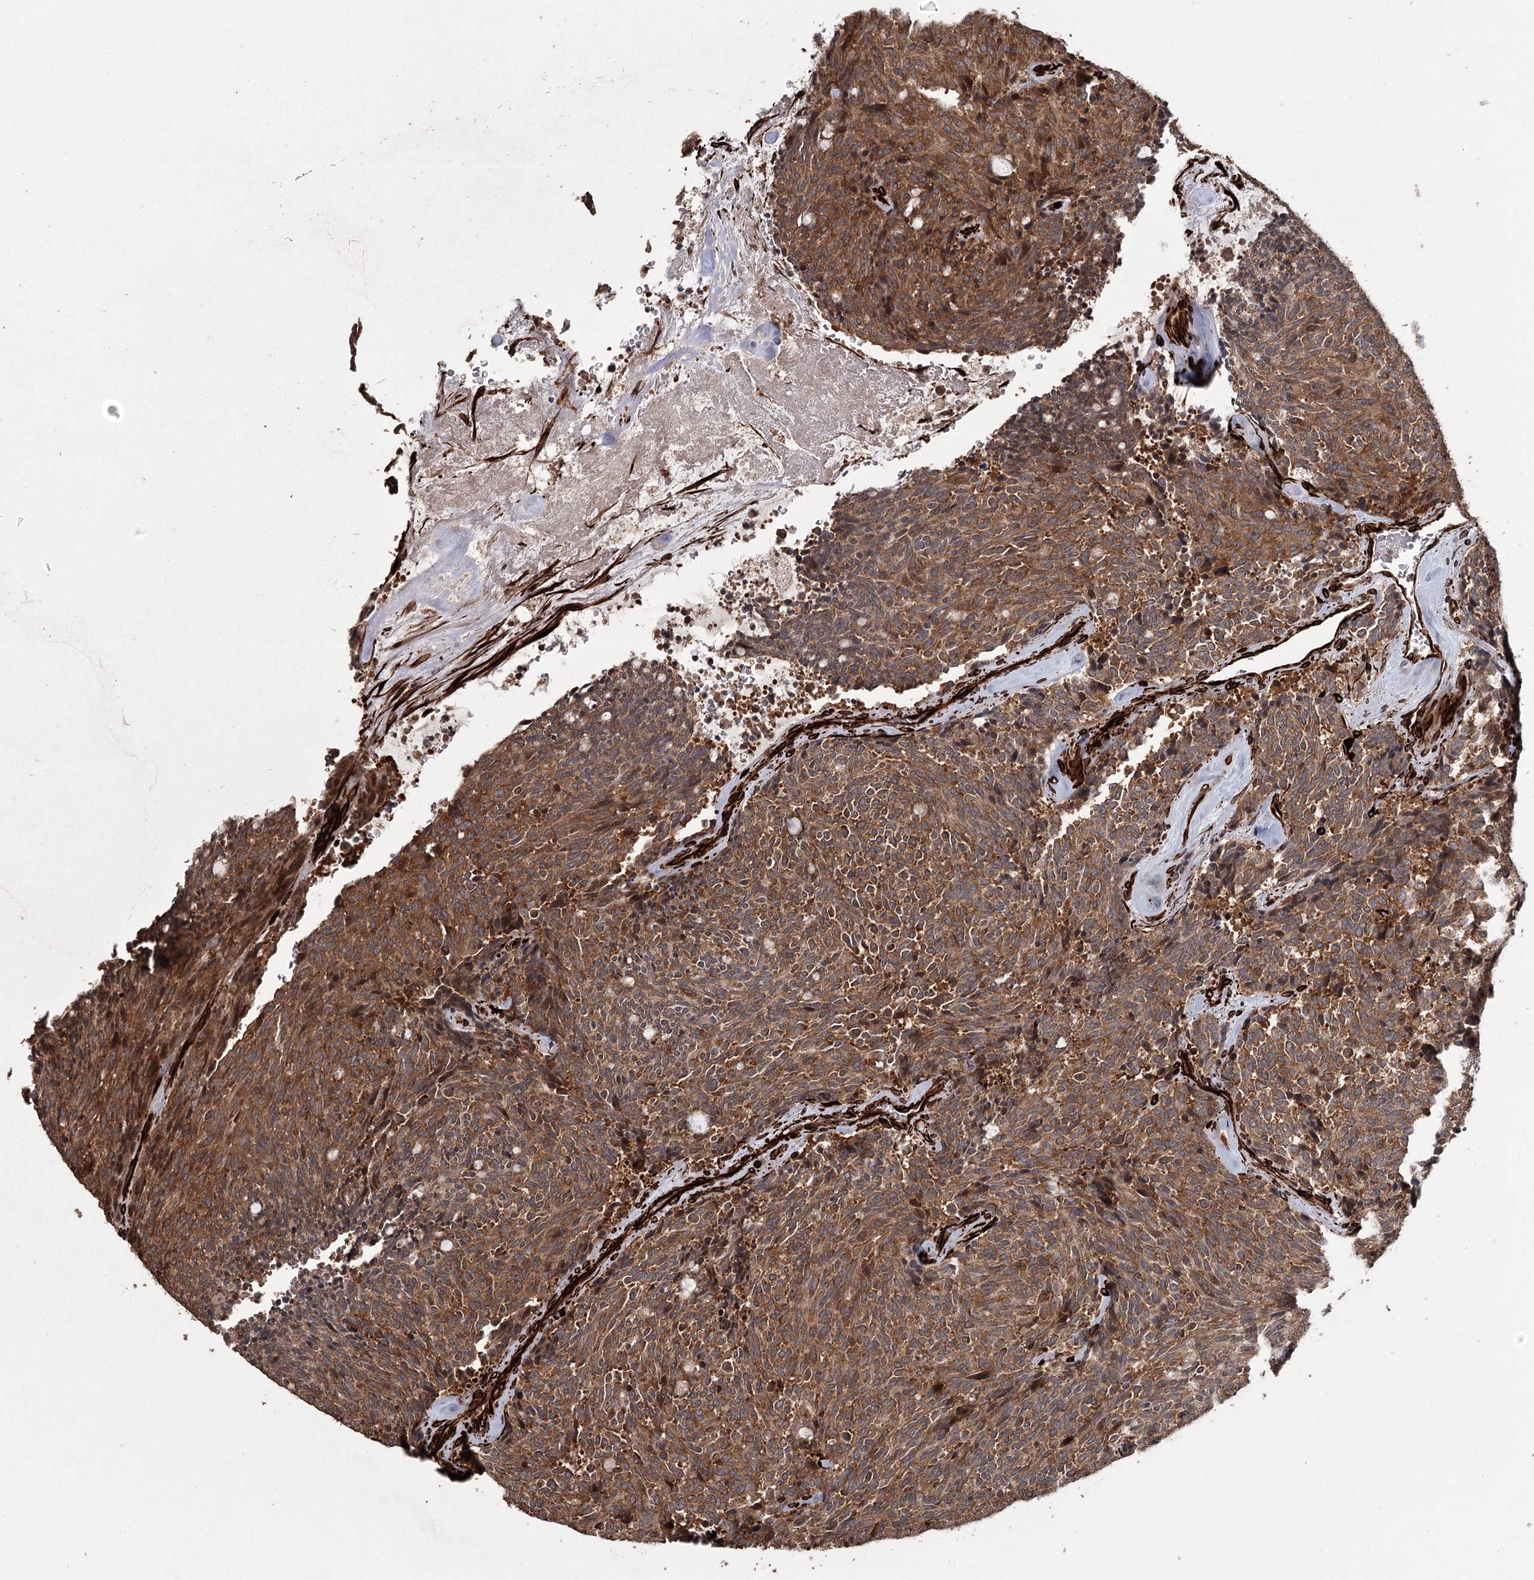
{"staining": {"intensity": "moderate", "quantity": ">75%", "location": "cytoplasmic/membranous"}, "tissue": "carcinoid", "cell_type": "Tumor cells", "image_type": "cancer", "snomed": [{"axis": "morphology", "description": "Carcinoid, malignant, NOS"}, {"axis": "topography", "description": "Pancreas"}], "caption": "Tumor cells reveal moderate cytoplasmic/membranous expression in approximately >75% of cells in carcinoid (malignant).", "gene": "RPAP3", "patient": {"sex": "female", "age": 54}}